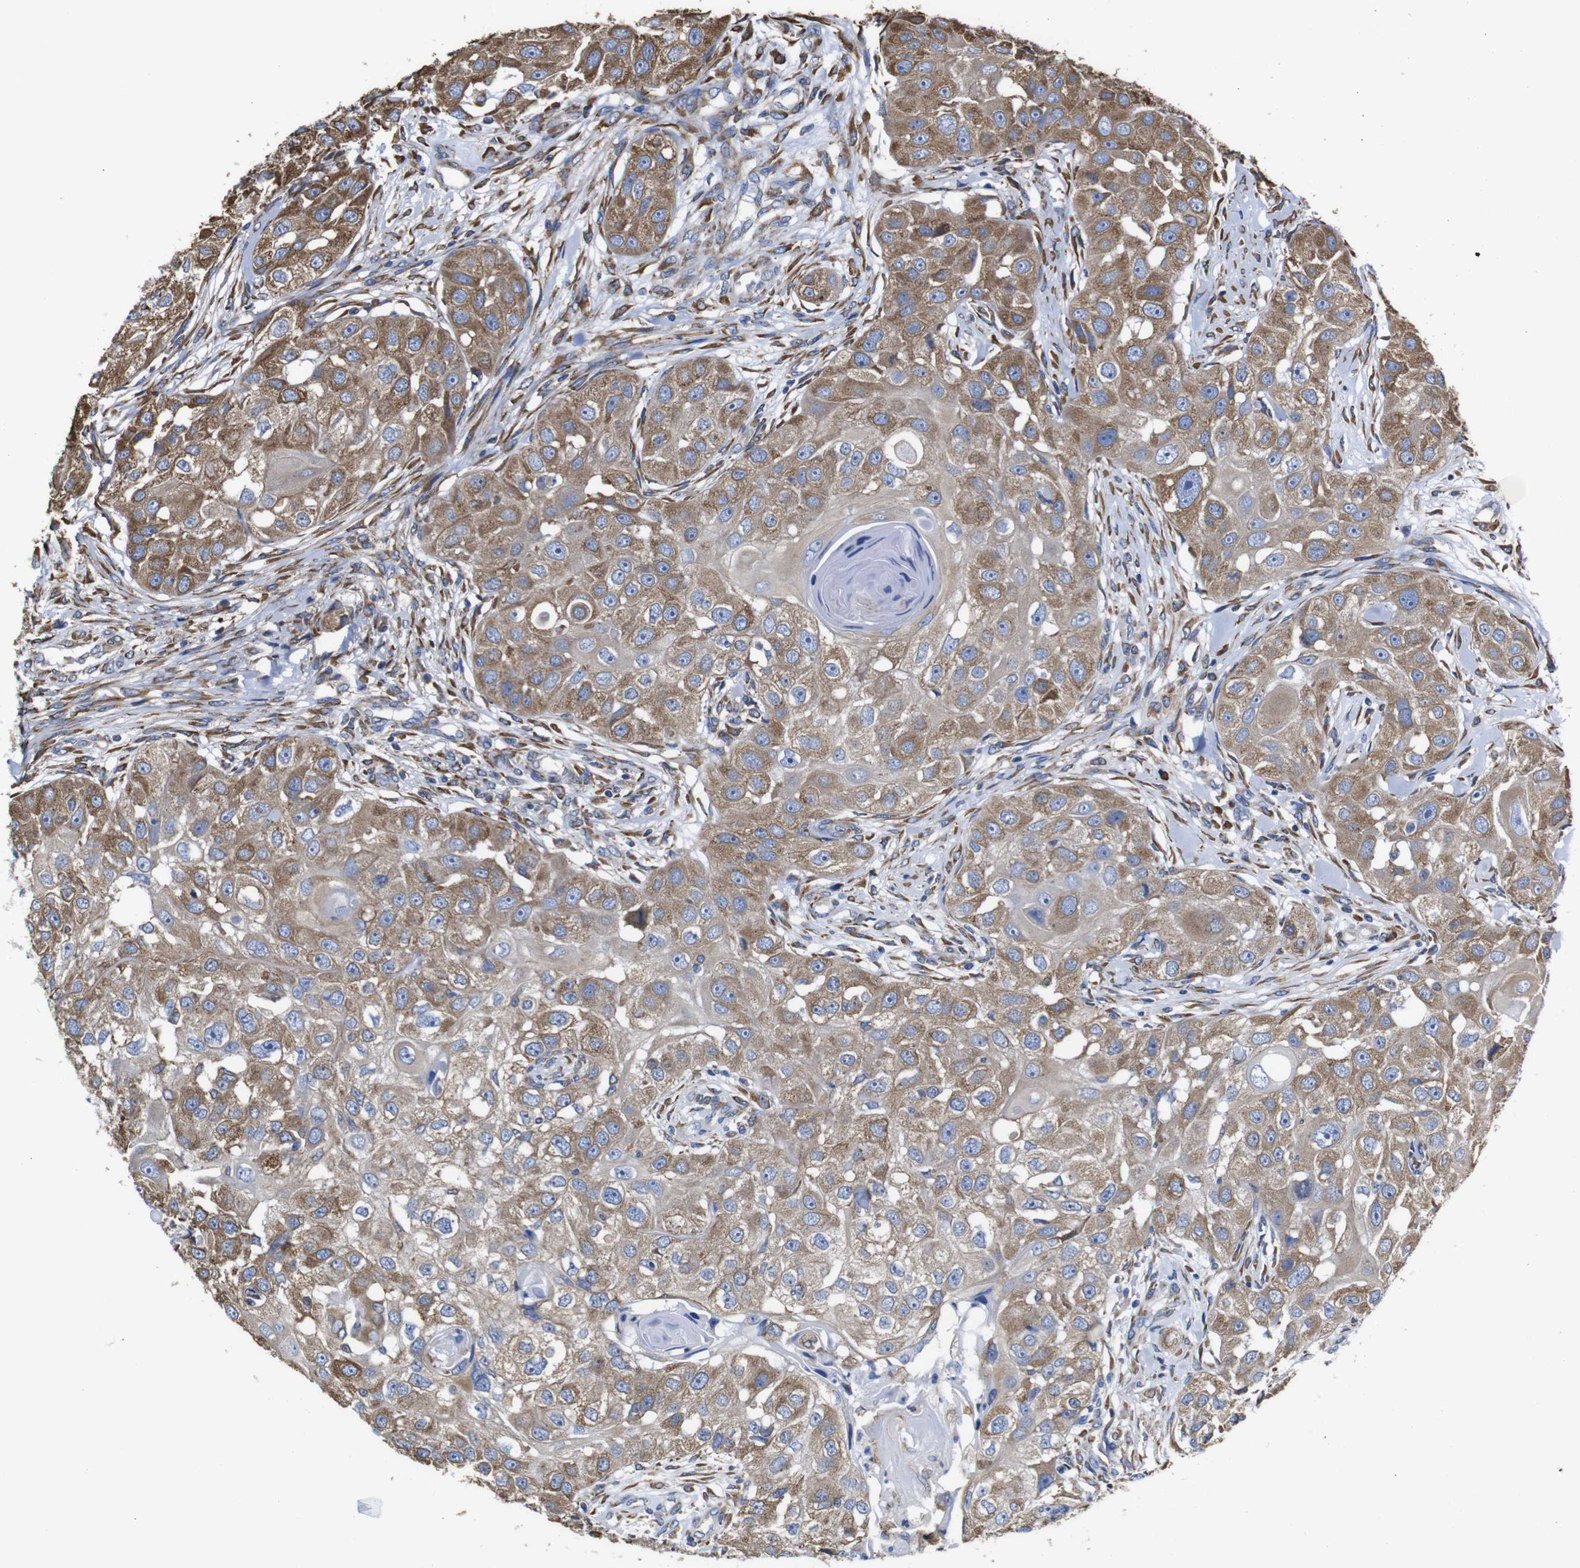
{"staining": {"intensity": "moderate", "quantity": ">75%", "location": "cytoplasmic/membranous"}, "tissue": "head and neck cancer", "cell_type": "Tumor cells", "image_type": "cancer", "snomed": [{"axis": "morphology", "description": "Normal tissue, NOS"}, {"axis": "morphology", "description": "Squamous cell carcinoma, NOS"}, {"axis": "topography", "description": "Skeletal muscle"}, {"axis": "topography", "description": "Head-Neck"}], "caption": "An immunohistochemistry photomicrograph of neoplastic tissue is shown. Protein staining in brown labels moderate cytoplasmic/membranous positivity in squamous cell carcinoma (head and neck) within tumor cells.", "gene": "PPIB", "patient": {"sex": "male", "age": 51}}